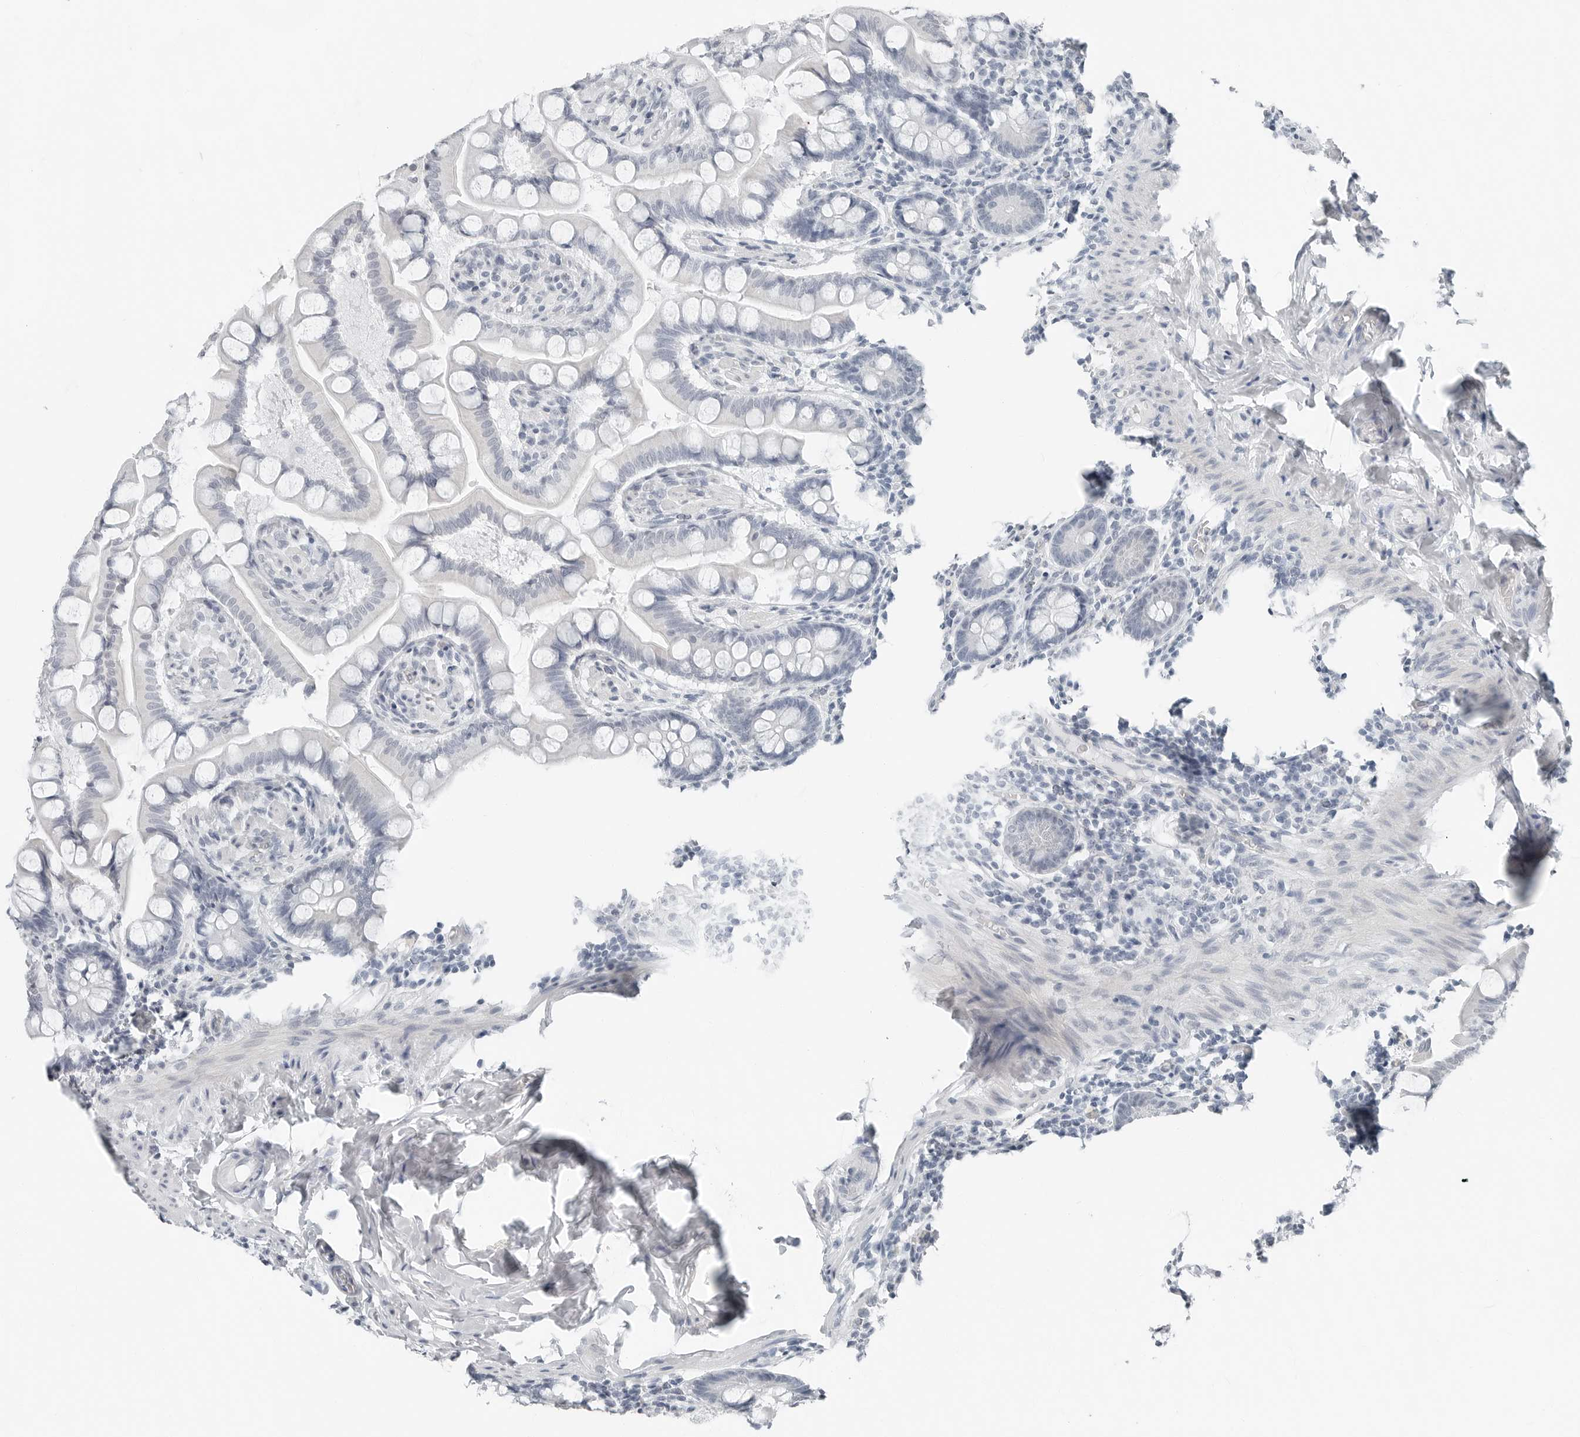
{"staining": {"intensity": "negative", "quantity": "none", "location": "none"}, "tissue": "small intestine", "cell_type": "Glandular cells", "image_type": "normal", "snomed": [{"axis": "morphology", "description": "Normal tissue, NOS"}, {"axis": "topography", "description": "Small intestine"}], "caption": "High magnification brightfield microscopy of unremarkable small intestine stained with DAB (brown) and counterstained with hematoxylin (blue): glandular cells show no significant positivity.", "gene": "XIRP1", "patient": {"sex": "male", "age": 41}}